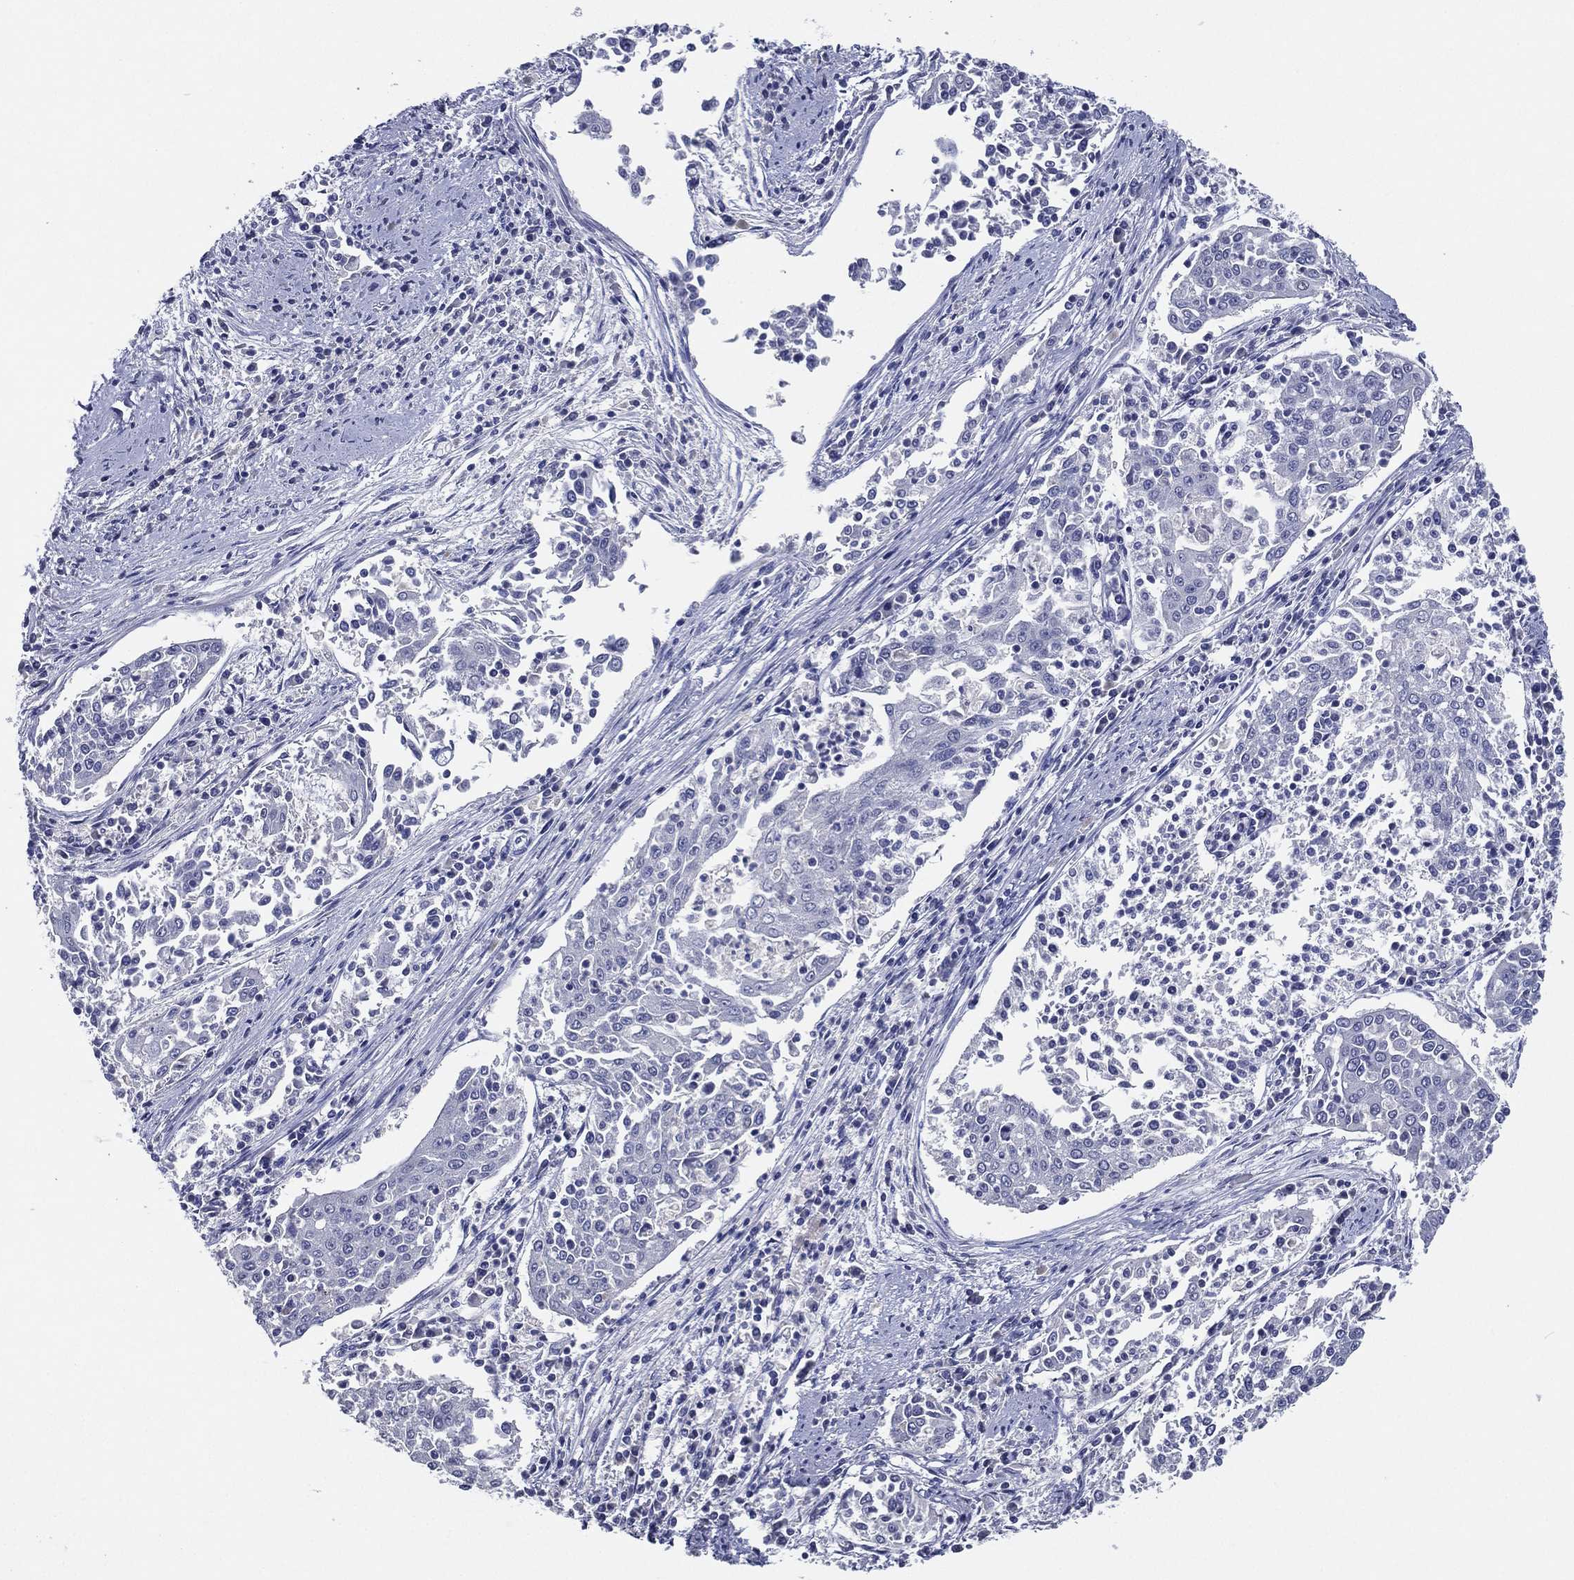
{"staining": {"intensity": "negative", "quantity": "none", "location": "none"}, "tissue": "cervical cancer", "cell_type": "Tumor cells", "image_type": "cancer", "snomed": [{"axis": "morphology", "description": "Squamous cell carcinoma, NOS"}, {"axis": "topography", "description": "Cervix"}], "caption": "Immunohistochemical staining of squamous cell carcinoma (cervical) shows no significant expression in tumor cells.", "gene": "TFAP2A", "patient": {"sex": "female", "age": 41}}